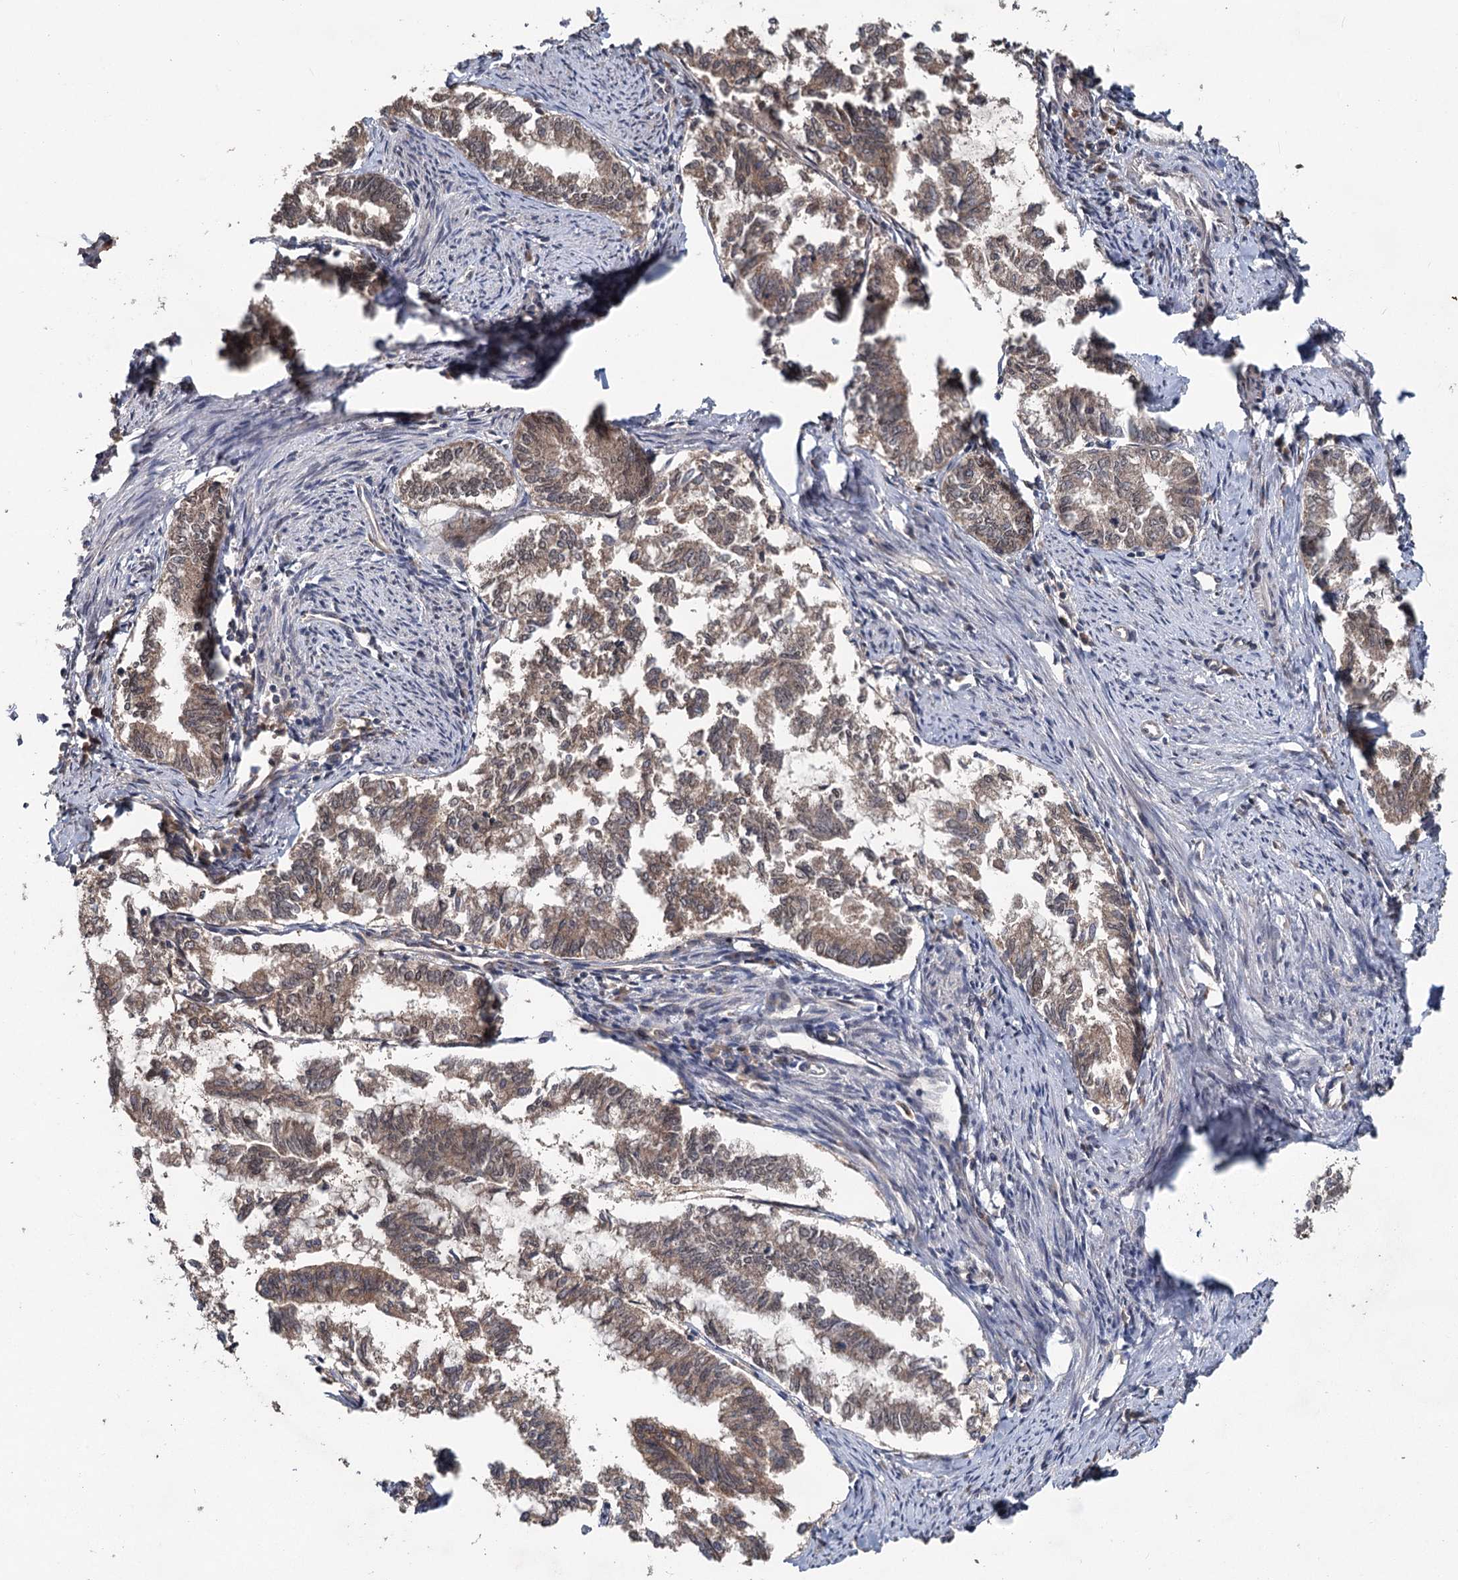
{"staining": {"intensity": "weak", "quantity": ">75%", "location": "cytoplasmic/membranous"}, "tissue": "endometrial cancer", "cell_type": "Tumor cells", "image_type": "cancer", "snomed": [{"axis": "morphology", "description": "Adenocarcinoma, NOS"}, {"axis": "topography", "description": "Endometrium"}], "caption": "Weak cytoplasmic/membranous positivity for a protein is seen in about >75% of tumor cells of endometrial cancer (adenocarcinoma) using IHC.", "gene": "MYG1", "patient": {"sex": "female", "age": 79}}